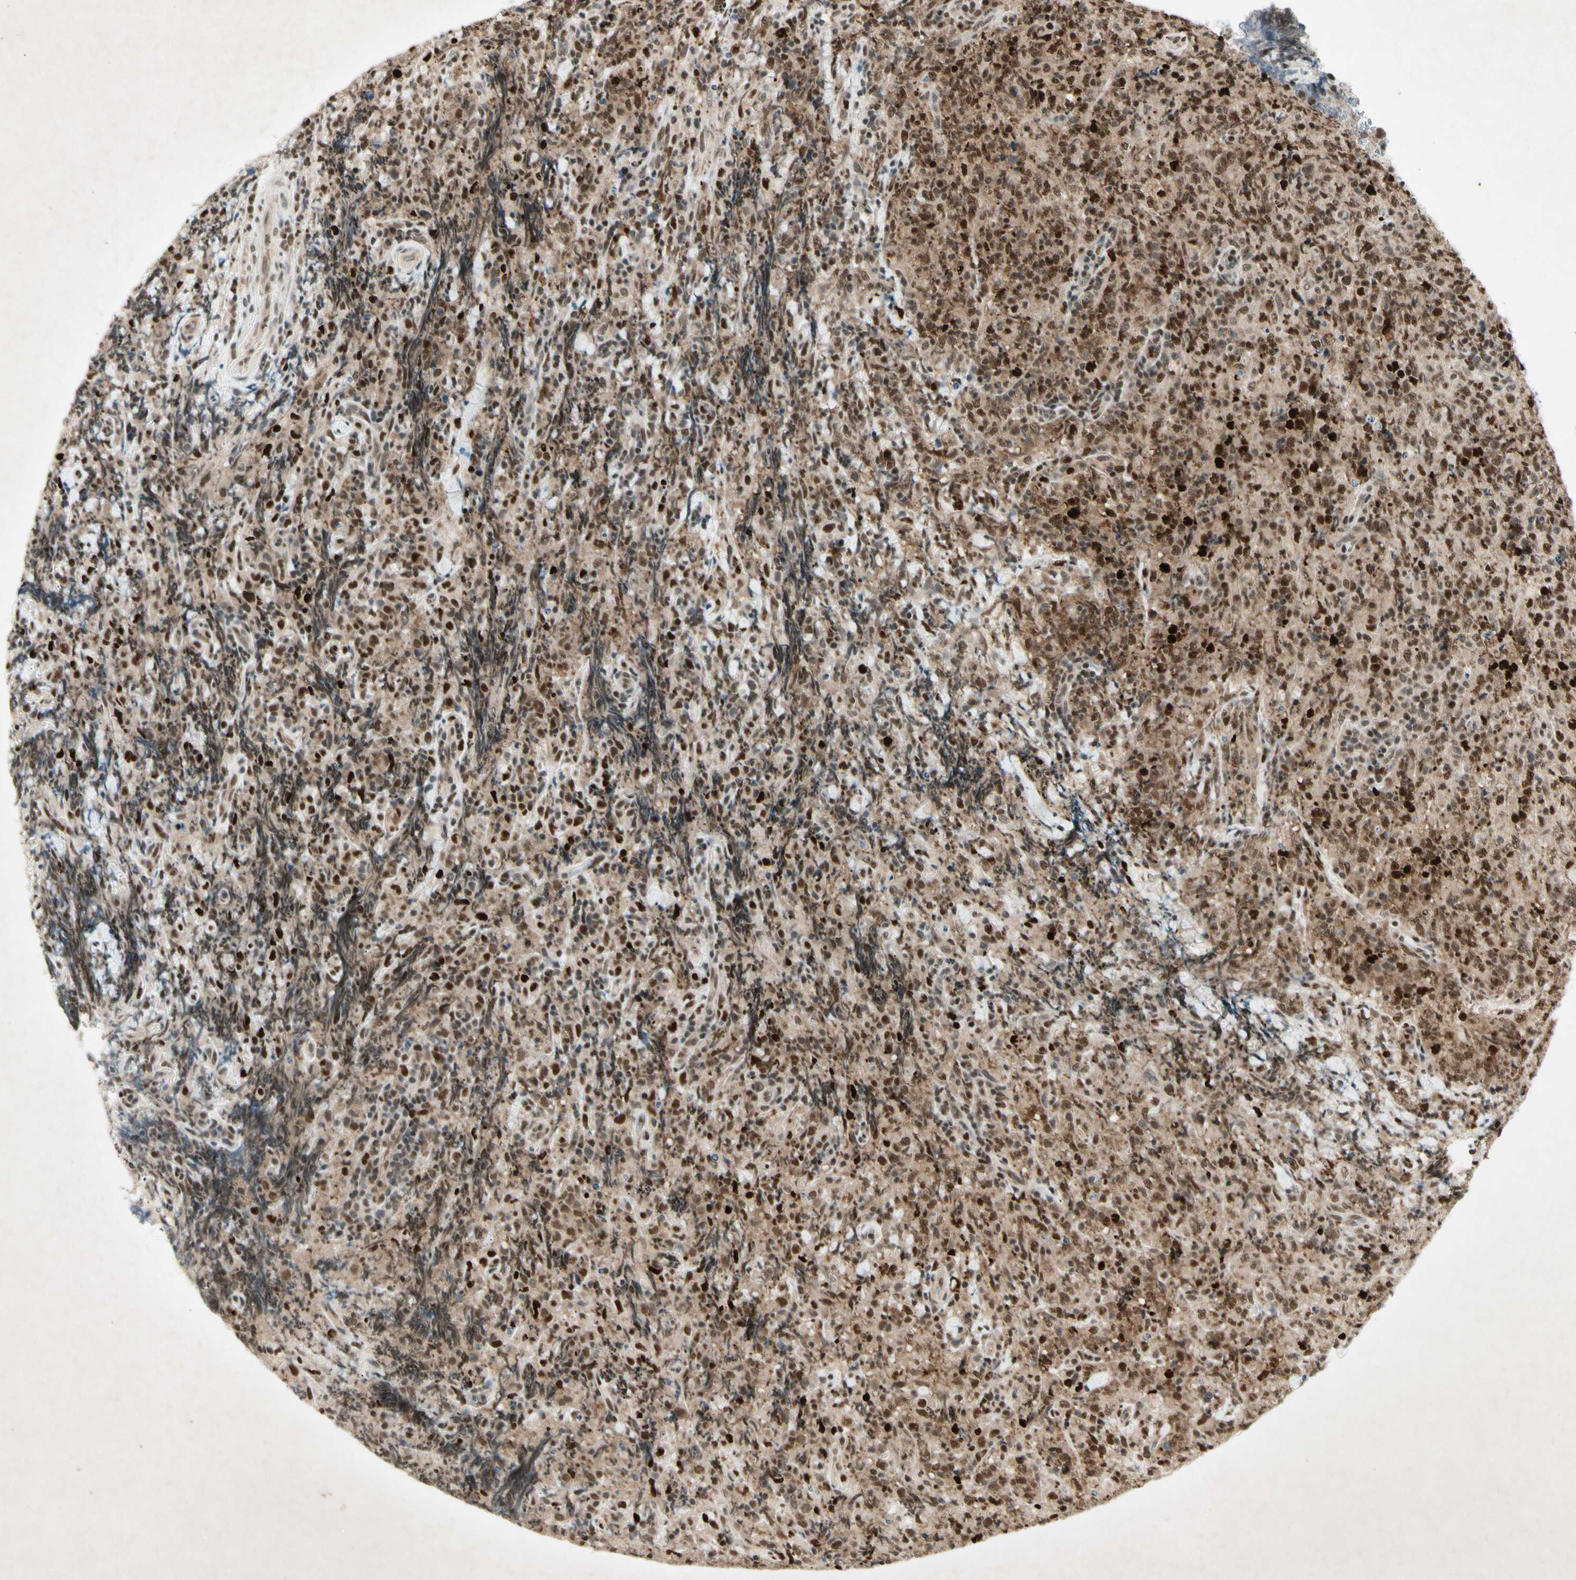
{"staining": {"intensity": "strong", "quantity": ">75%", "location": "cytoplasmic/membranous,nuclear"}, "tissue": "lymphoma", "cell_type": "Tumor cells", "image_type": "cancer", "snomed": [{"axis": "morphology", "description": "Malignant lymphoma, non-Hodgkin's type, High grade"}, {"axis": "topography", "description": "Tonsil"}], "caption": "Immunohistochemistry (IHC) micrograph of neoplastic tissue: human malignant lymphoma, non-Hodgkin's type (high-grade) stained using IHC shows high levels of strong protein expression localized specifically in the cytoplasmic/membranous and nuclear of tumor cells, appearing as a cytoplasmic/membranous and nuclear brown color.", "gene": "RNF43", "patient": {"sex": "female", "age": 36}}